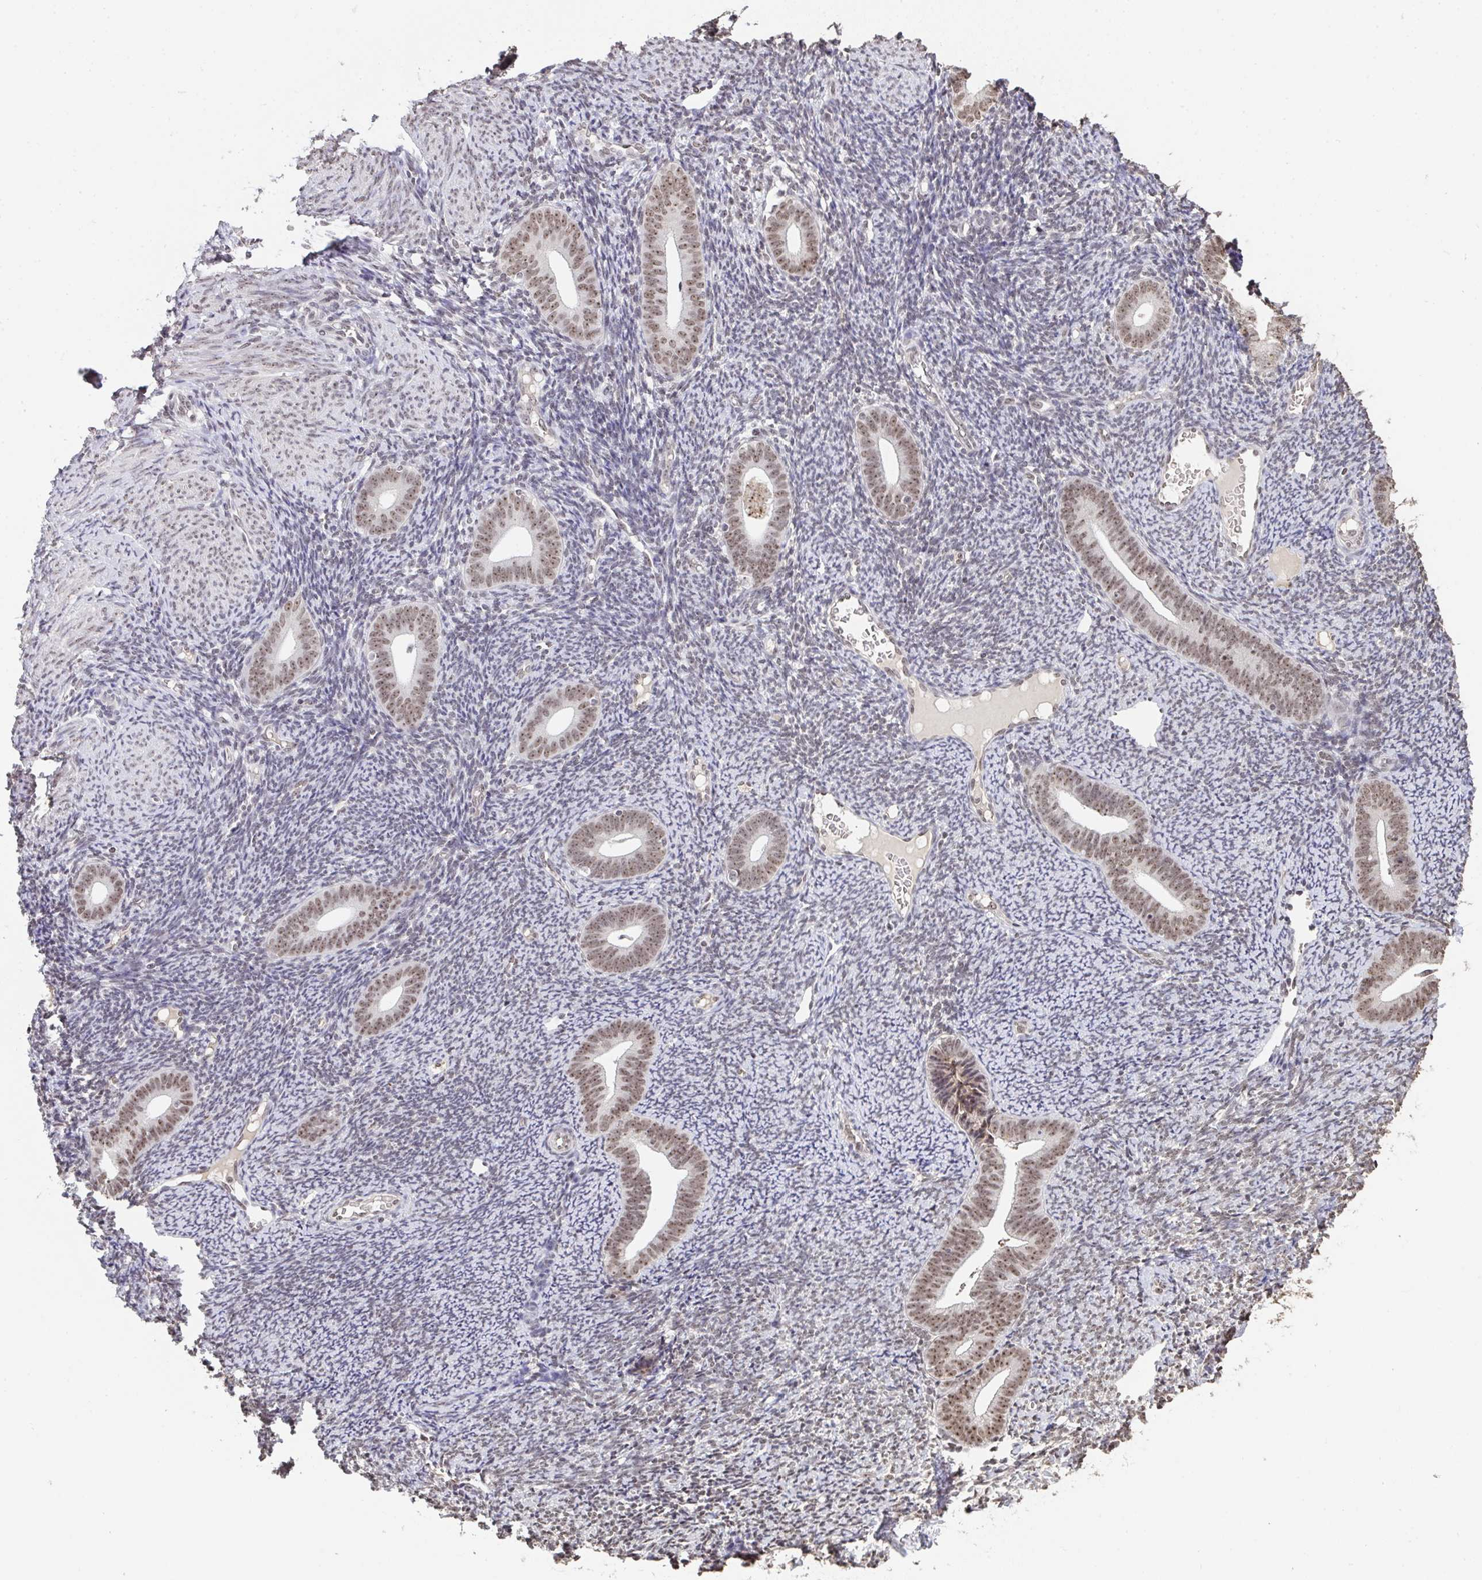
{"staining": {"intensity": "weak", "quantity": ">75%", "location": "nuclear"}, "tissue": "endometrium", "cell_type": "Cells in endometrial stroma", "image_type": "normal", "snomed": [{"axis": "morphology", "description": "Normal tissue, NOS"}, {"axis": "topography", "description": "Endometrium"}], "caption": "A brown stain labels weak nuclear expression of a protein in cells in endometrial stroma of normal endometrium.", "gene": "DKC1", "patient": {"sex": "female", "age": 39}}